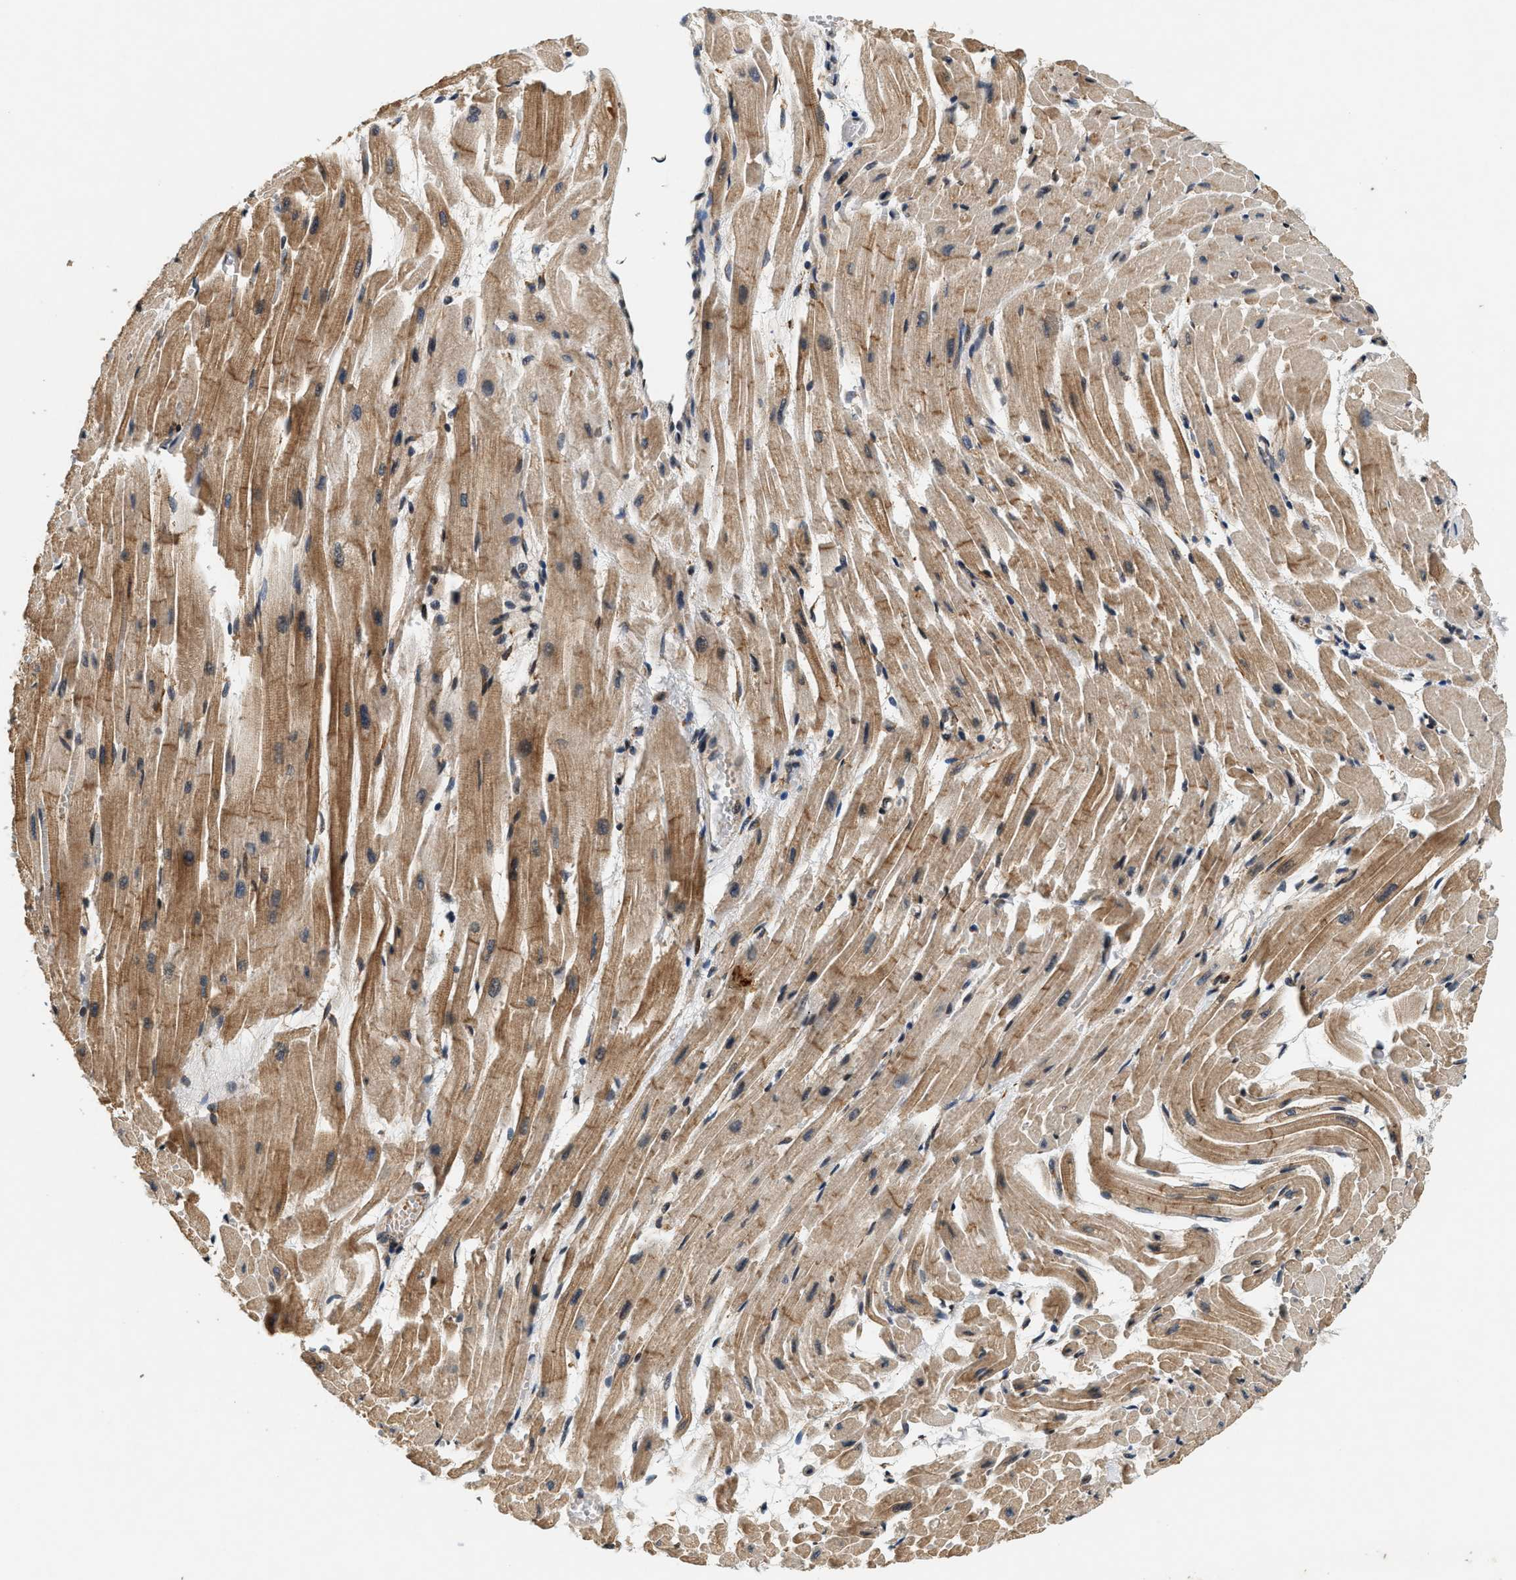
{"staining": {"intensity": "moderate", "quantity": ">75%", "location": "cytoplasmic/membranous"}, "tissue": "heart muscle", "cell_type": "Cardiomyocytes", "image_type": "normal", "snomed": [{"axis": "morphology", "description": "Normal tissue, NOS"}, {"axis": "topography", "description": "Heart"}], "caption": "High-magnification brightfield microscopy of benign heart muscle stained with DAB (brown) and counterstained with hematoxylin (blue). cardiomyocytes exhibit moderate cytoplasmic/membranous positivity is identified in about>75% of cells.", "gene": "SAMD9", "patient": {"sex": "male", "age": 45}}